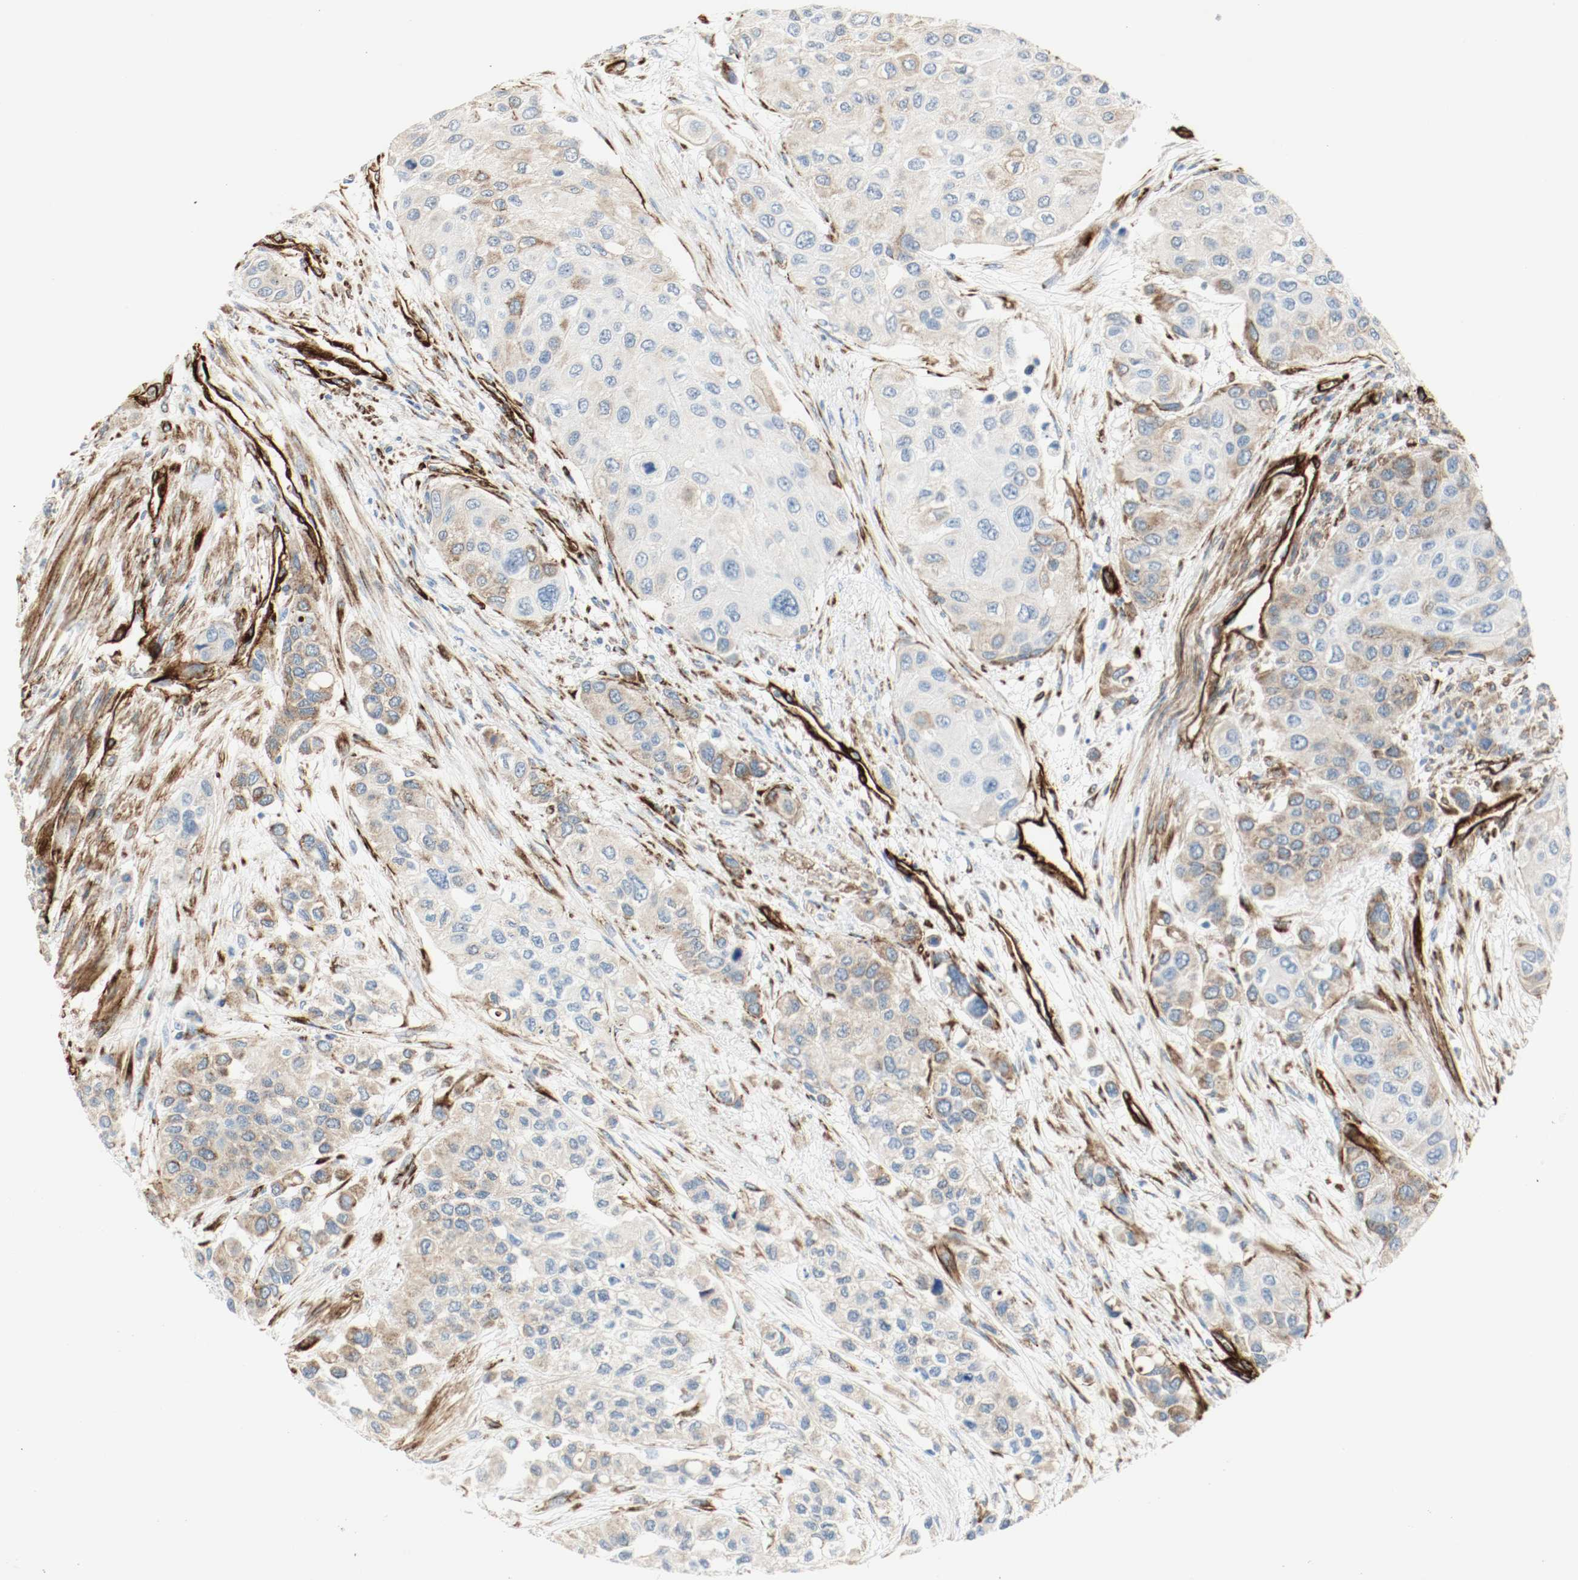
{"staining": {"intensity": "weak", "quantity": ">75%", "location": "cytoplasmic/membranous"}, "tissue": "urothelial cancer", "cell_type": "Tumor cells", "image_type": "cancer", "snomed": [{"axis": "morphology", "description": "Urothelial carcinoma, High grade"}, {"axis": "topography", "description": "Urinary bladder"}], "caption": "Tumor cells demonstrate low levels of weak cytoplasmic/membranous positivity in approximately >75% of cells in human urothelial carcinoma (high-grade). The staining was performed using DAB to visualize the protein expression in brown, while the nuclei were stained in blue with hematoxylin (Magnification: 20x).", "gene": "LAMB1", "patient": {"sex": "female", "age": 56}}